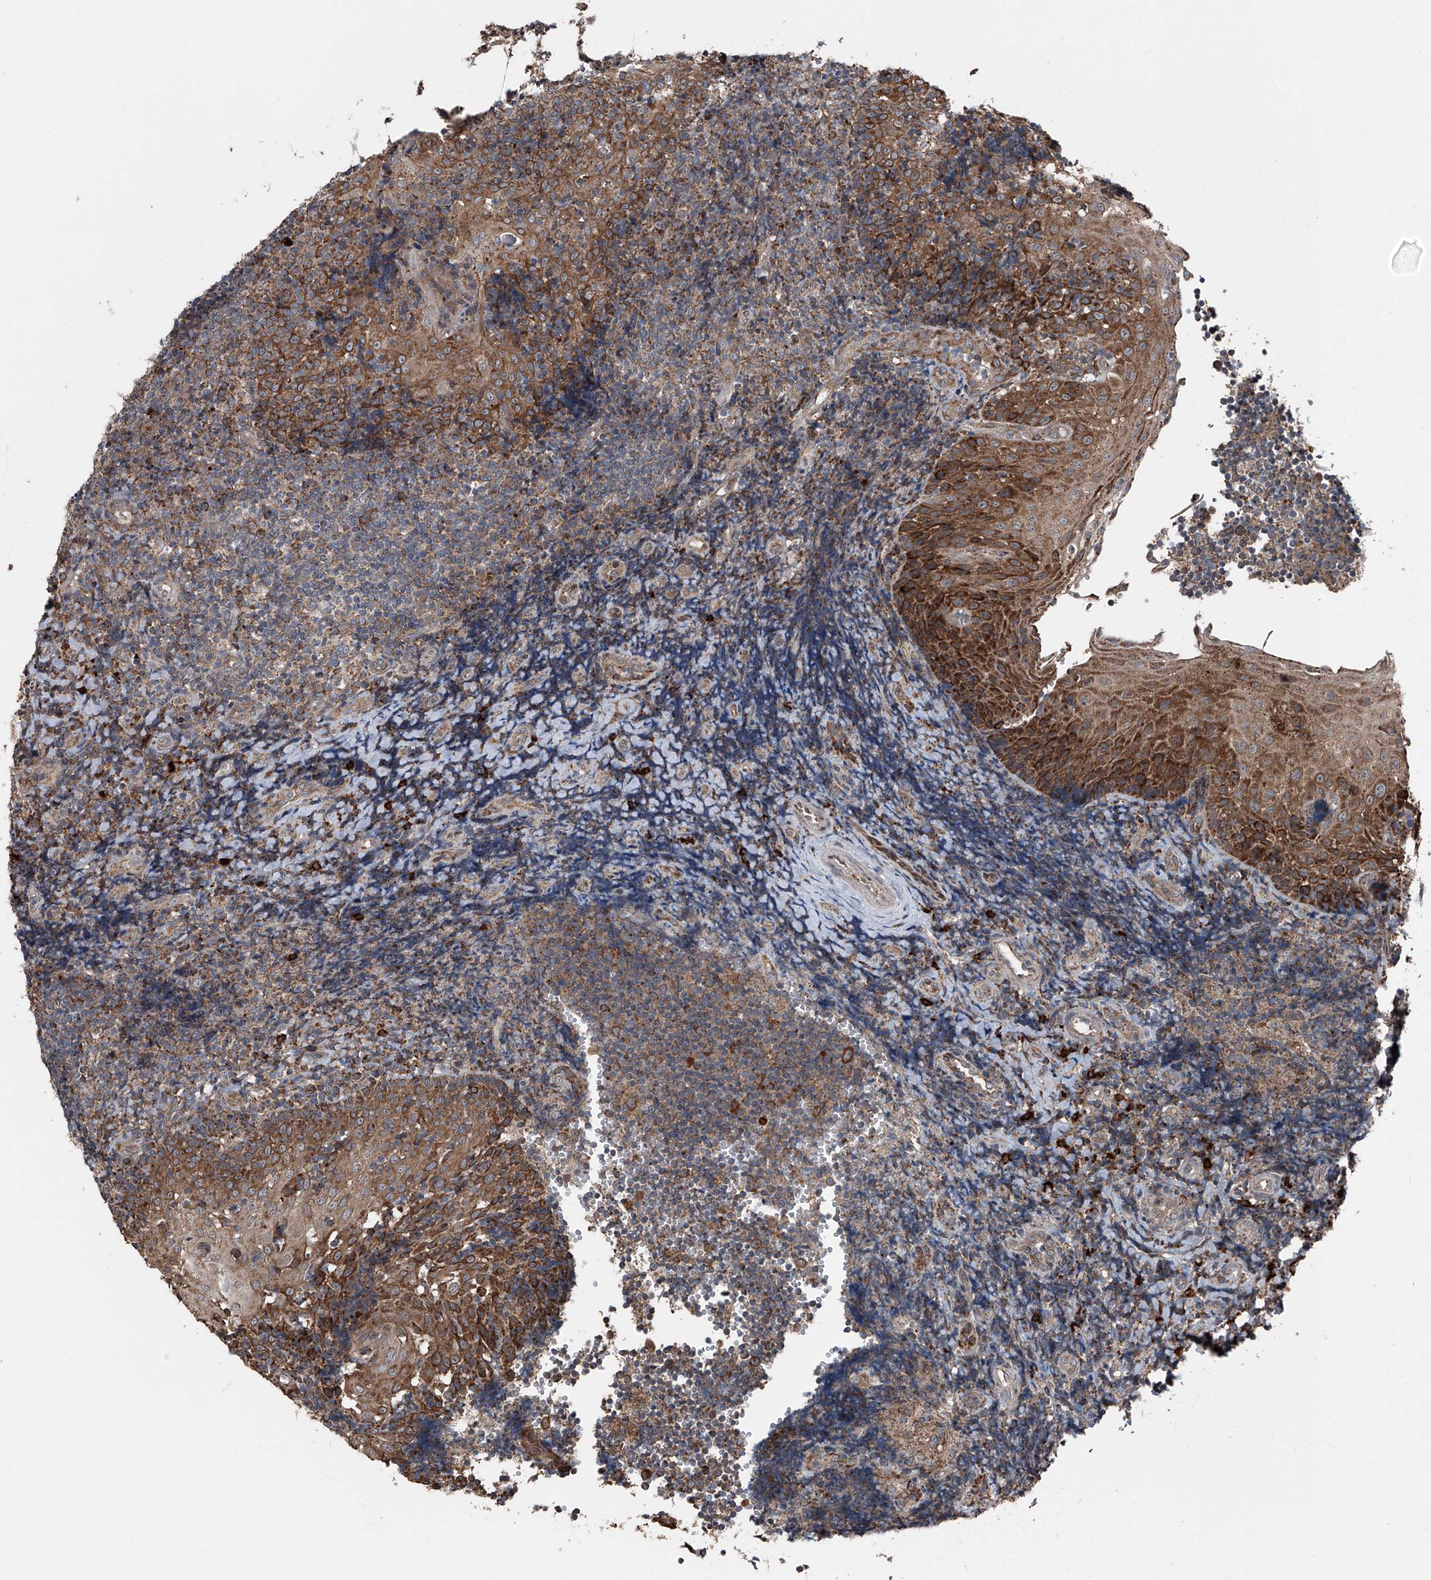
{"staining": {"intensity": "moderate", "quantity": "25%-75%", "location": "cytoplasmic/membranous"}, "tissue": "tonsil", "cell_type": "Germinal center cells", "image_type": "normal", "snomed": [{"axis": "morphology", "description": "Normal tissue, NOS"}, {"axis": "topography", "description": "Tonsil"}], "caption": "A brown stain labels moderate cytoplasmic/membranous expression of a protein in germinal center cells of benign tonsil. (Brightfield microscopy of DAB IHC at high magnification).", "gene": "LIMK1", "patient": {"sex": "female", "age": 40}}